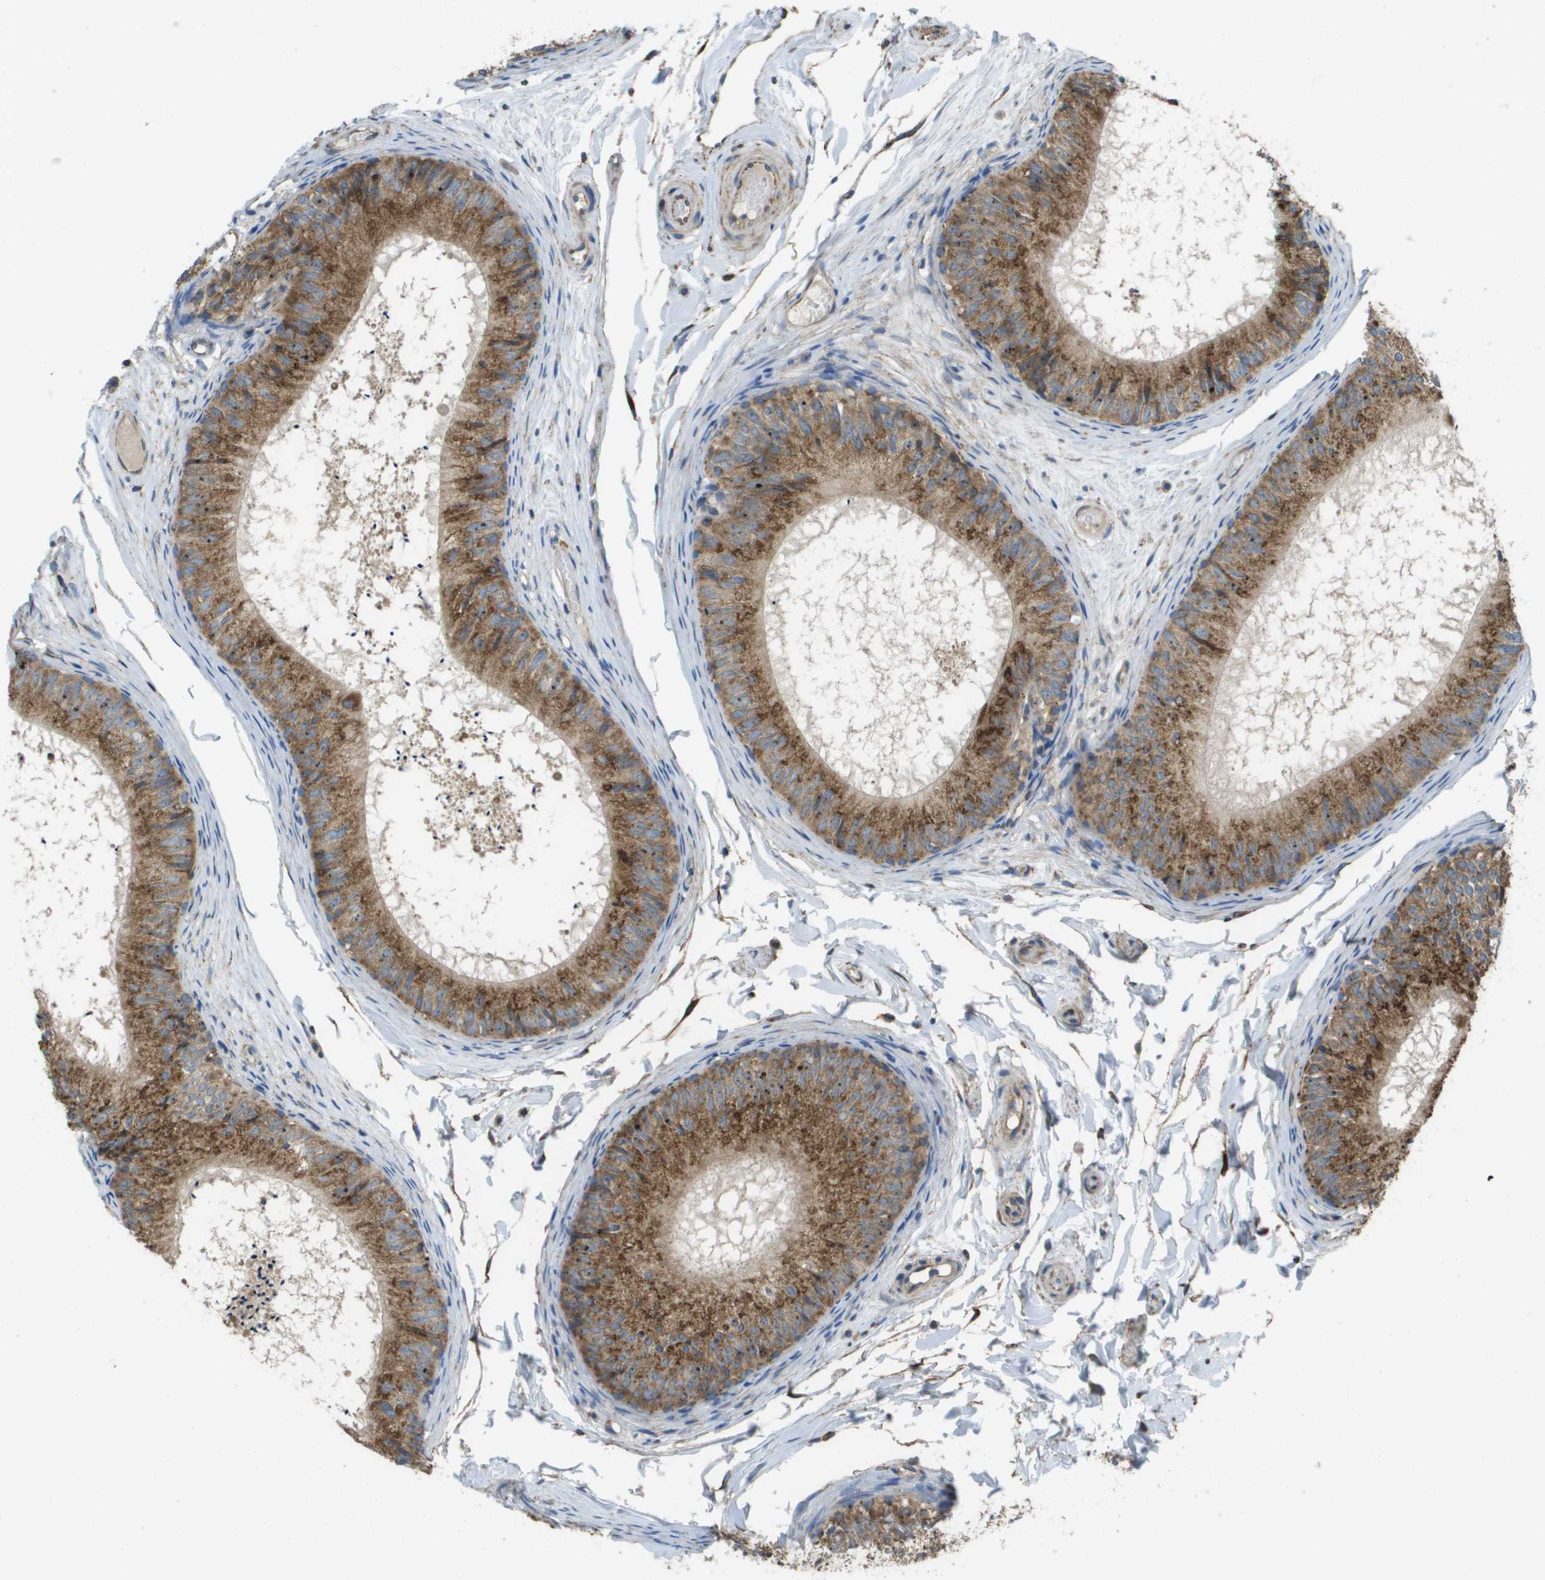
{"staining": {"intensity": "moderate", "quantity": ">75%", "location": "cytoplasmic/membranous"}, "tissue": "epididymis", "cell_type": "Glandular cells", "image_type": "normal", "snomed": [{"axis": "morphology", "description": "Normal tissue, NOS"}, {"axis": "topography", "description": "Epididymis"}], "caption": "Epididymis stained with a brown dye displays moderate cytoplasmic/membranous positive expression in about >75% of glandular cells.", "gene": "CLCN2", "patient": {"sex": "male", "age": 46}}